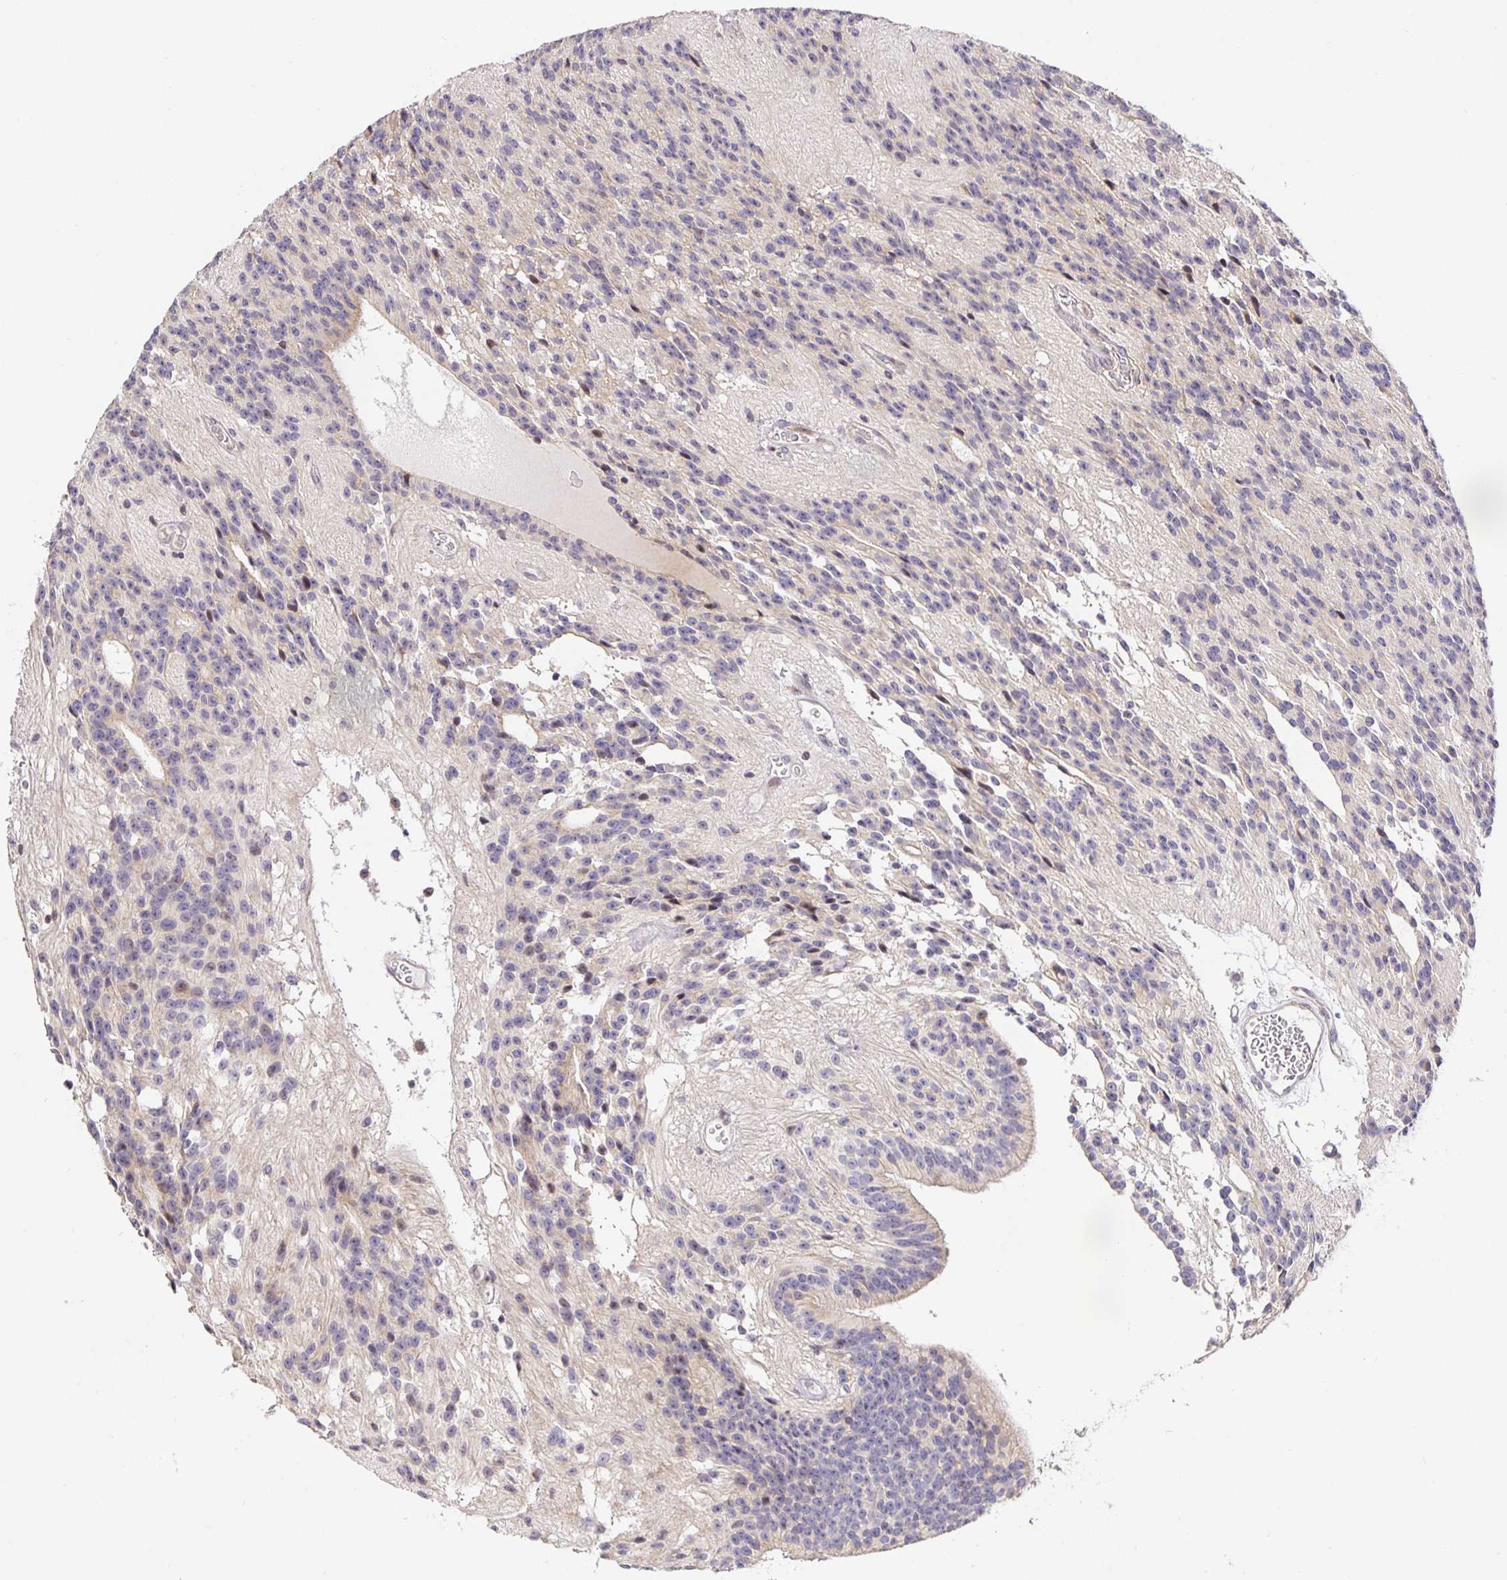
{"staining": {"intensity": "weak", "quantity": "<25%", "location": "nuclear"}, "tissue": "glioma", "cell_type": "Tumor cells", "image_type": "cancer", "snomed": [{"axis": "morphology", "description": "Glioma, malignant, Low grade"}, {"axis": "topography", "description": "Brain"}], "caption": "IHC of low-grade glioma (malignant) shows no expression in tumor cells.", "gene": "TJP3", "patient": {"sex": "male", "age": 31}}